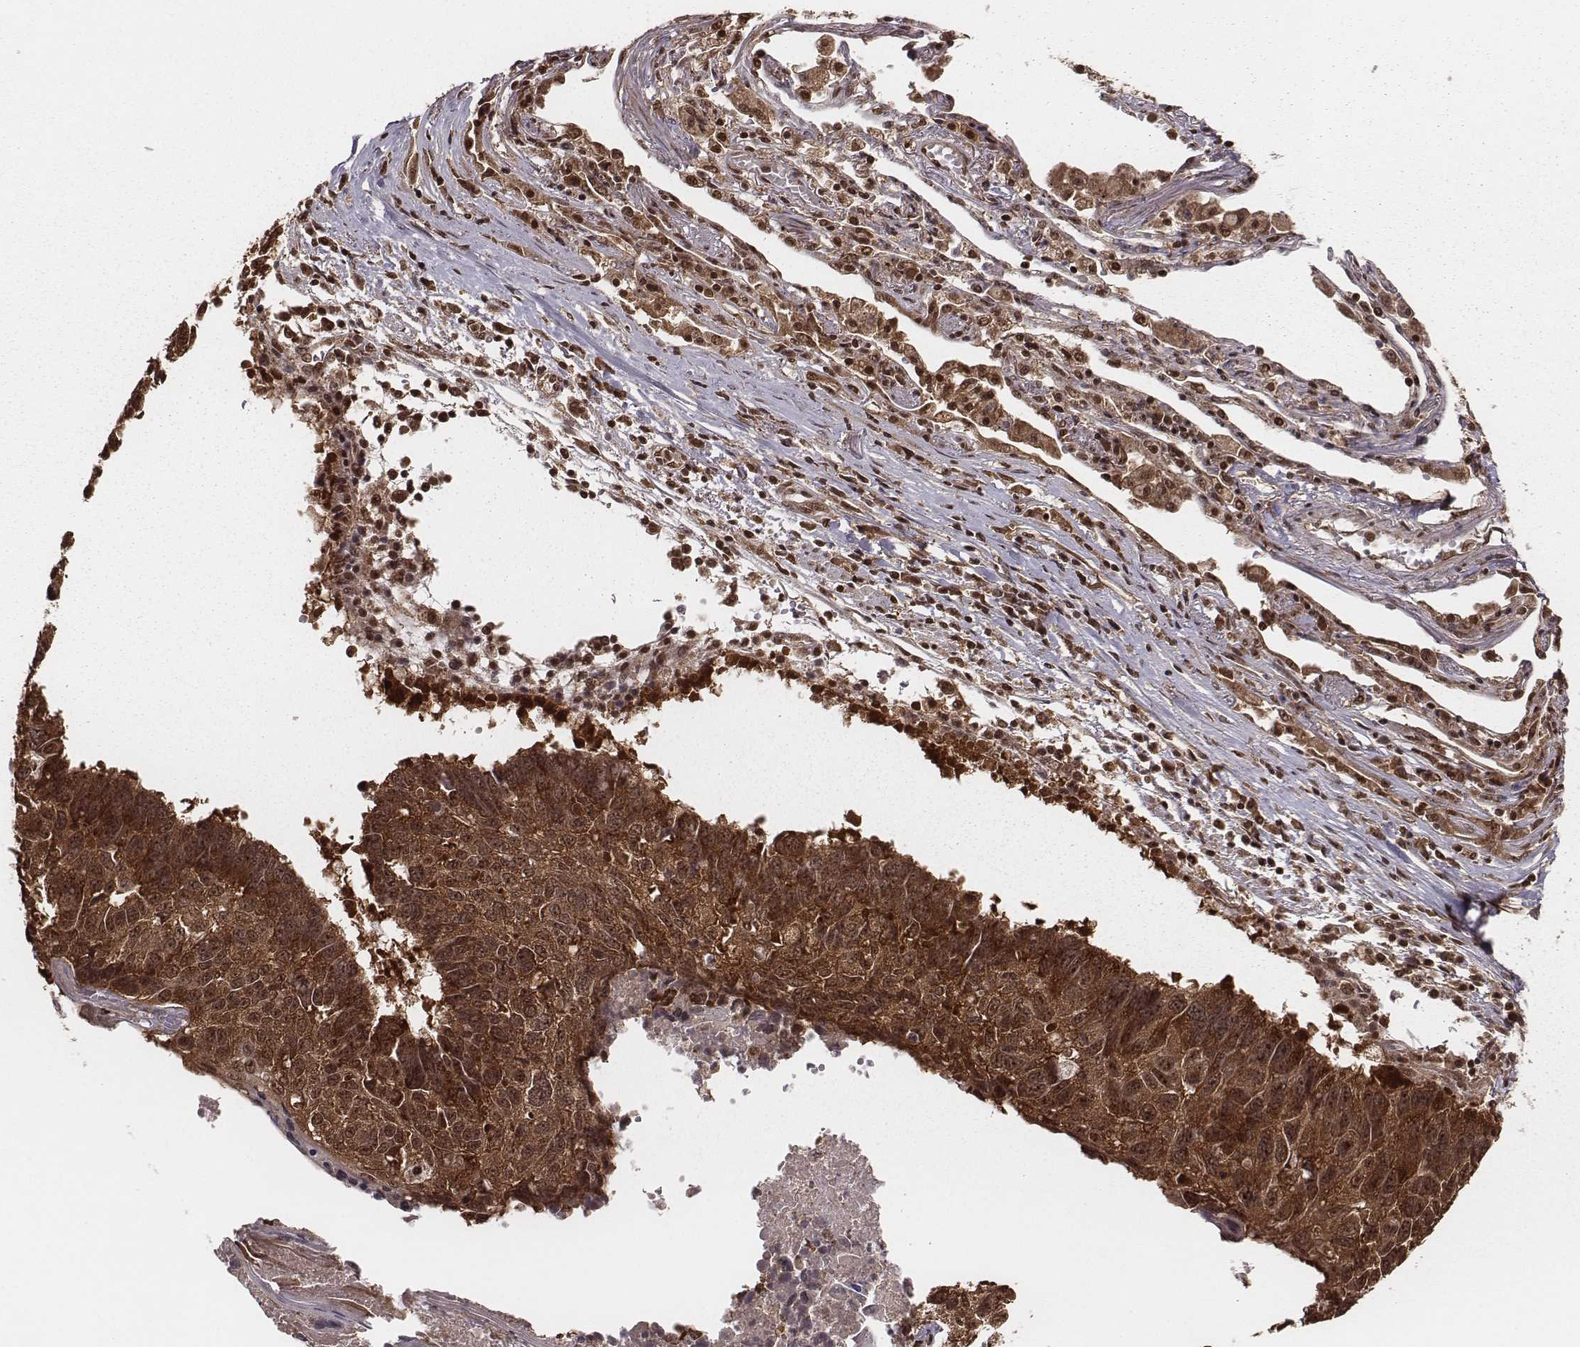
{"staining": {"intensity": "strong", "quantity": ">75%", "location": "cytoplasmic/membranous,nuclear"}, "tissue": "lung cancer", "cell_type": "Tumor cells", "image_type": "cancer", "snomed": [{"axis": "morphology", "description": "Squamous cell carcinoma, NOS"}, {"axis": "topography", "description": "Lung"}], "caption": "IHC histopathology image of human lung squamous cell carcinoma stained for a protein (brown), which shows high levels of strong cytoplasmic/membranous and nuclear positivity in approximately >75% of tumor cells.", "gene": "NFX1", "patient": {"sex": "male", "age": 73}}